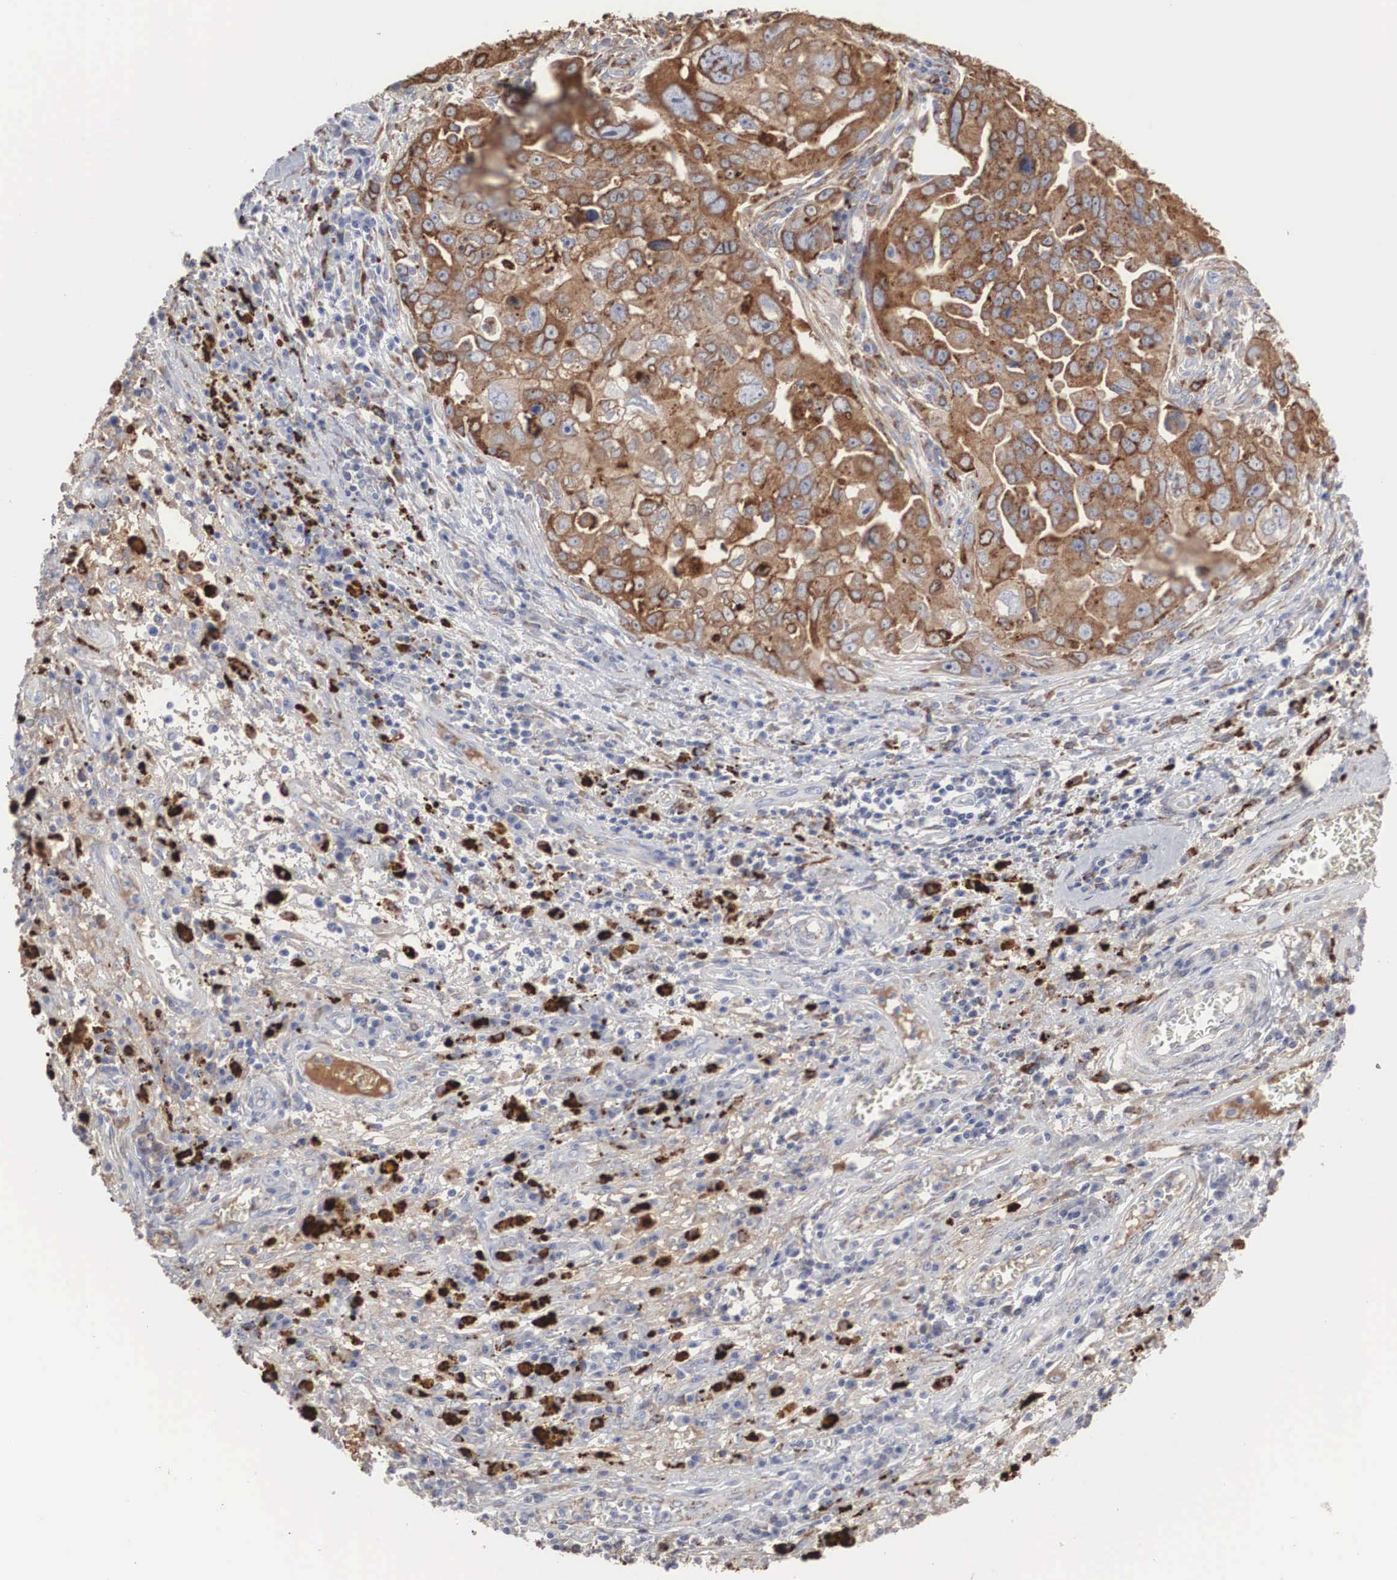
{"staining": {"intensity": "moderate", "quantity": ">75%", "location": "cytoplasmic/membranous"}, "tissue": "ovarian cancer", "cell_type": "Tumor cells", "image_type": "cancer", "snomed": [{"axis": "morphology", "description": "Carcinoma, endometroid"}, {"axis": "topography", "description": "Ovary"}], "caption": "Protein staining of ovarian cancer tissue displays moderate cytoplasmic/membranous expression in about >75% of tumor cells.", "gene": "LGALS3BP", "patient": {"sex": "female", "age": 75}}